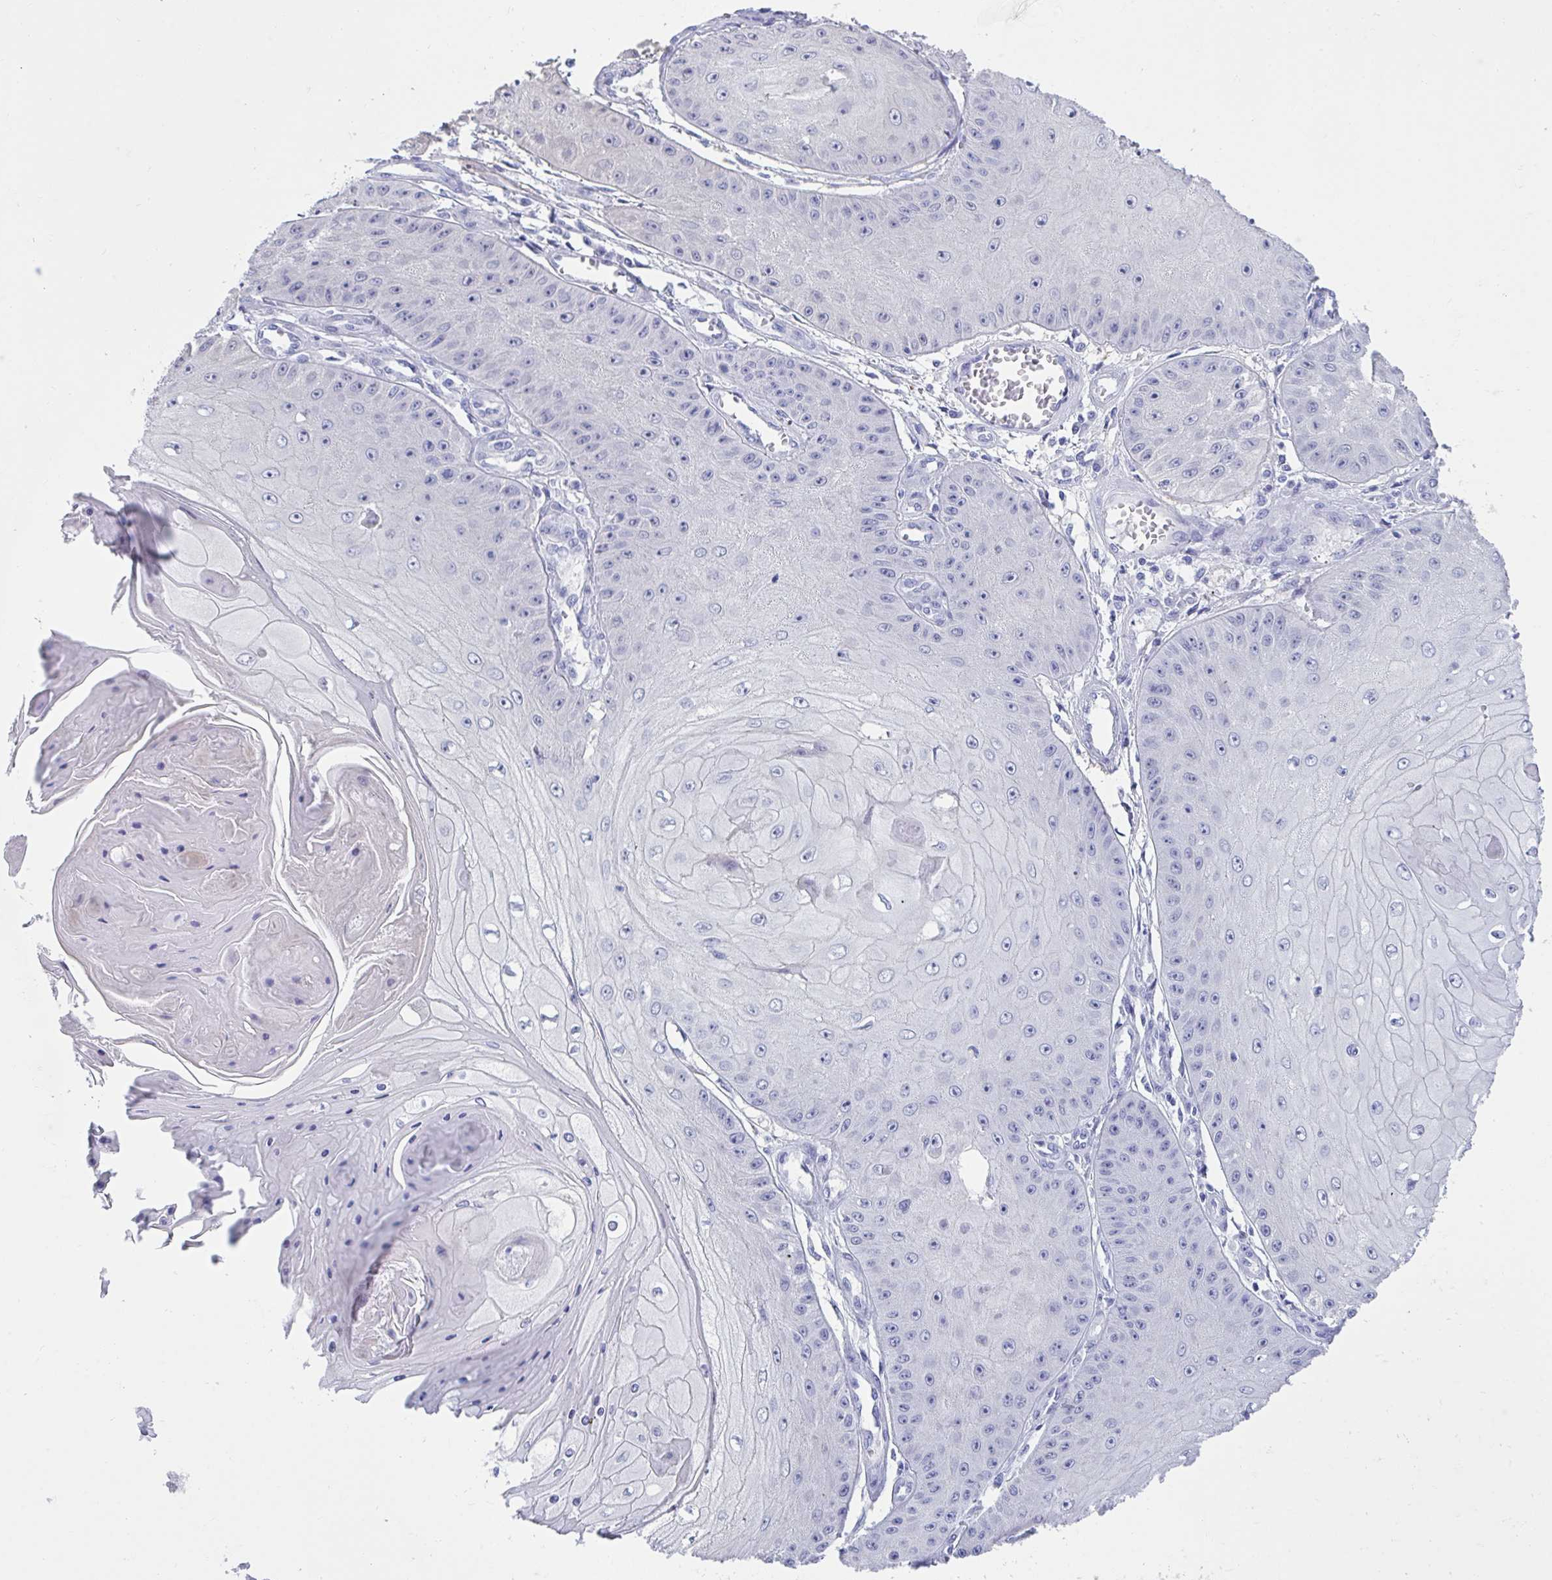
{"staining": {"intensity": "negative", "quantity": "none", "location": "none"}, "tissue": "skin cancer", "cell_type": "Tumor cells", "image_type": "cancer", "snomed": [{"axis": "morphology", "description": "Squamous cell carcinoma, NOS"}, {"axis": "topography", "description": "Skin"}], "caption": "Tumor cells are negative for protein expression in human squamous cell carcinoma (skin).", "gene": "TTC30B", "patient": {"sex": "male", "age": 70}}